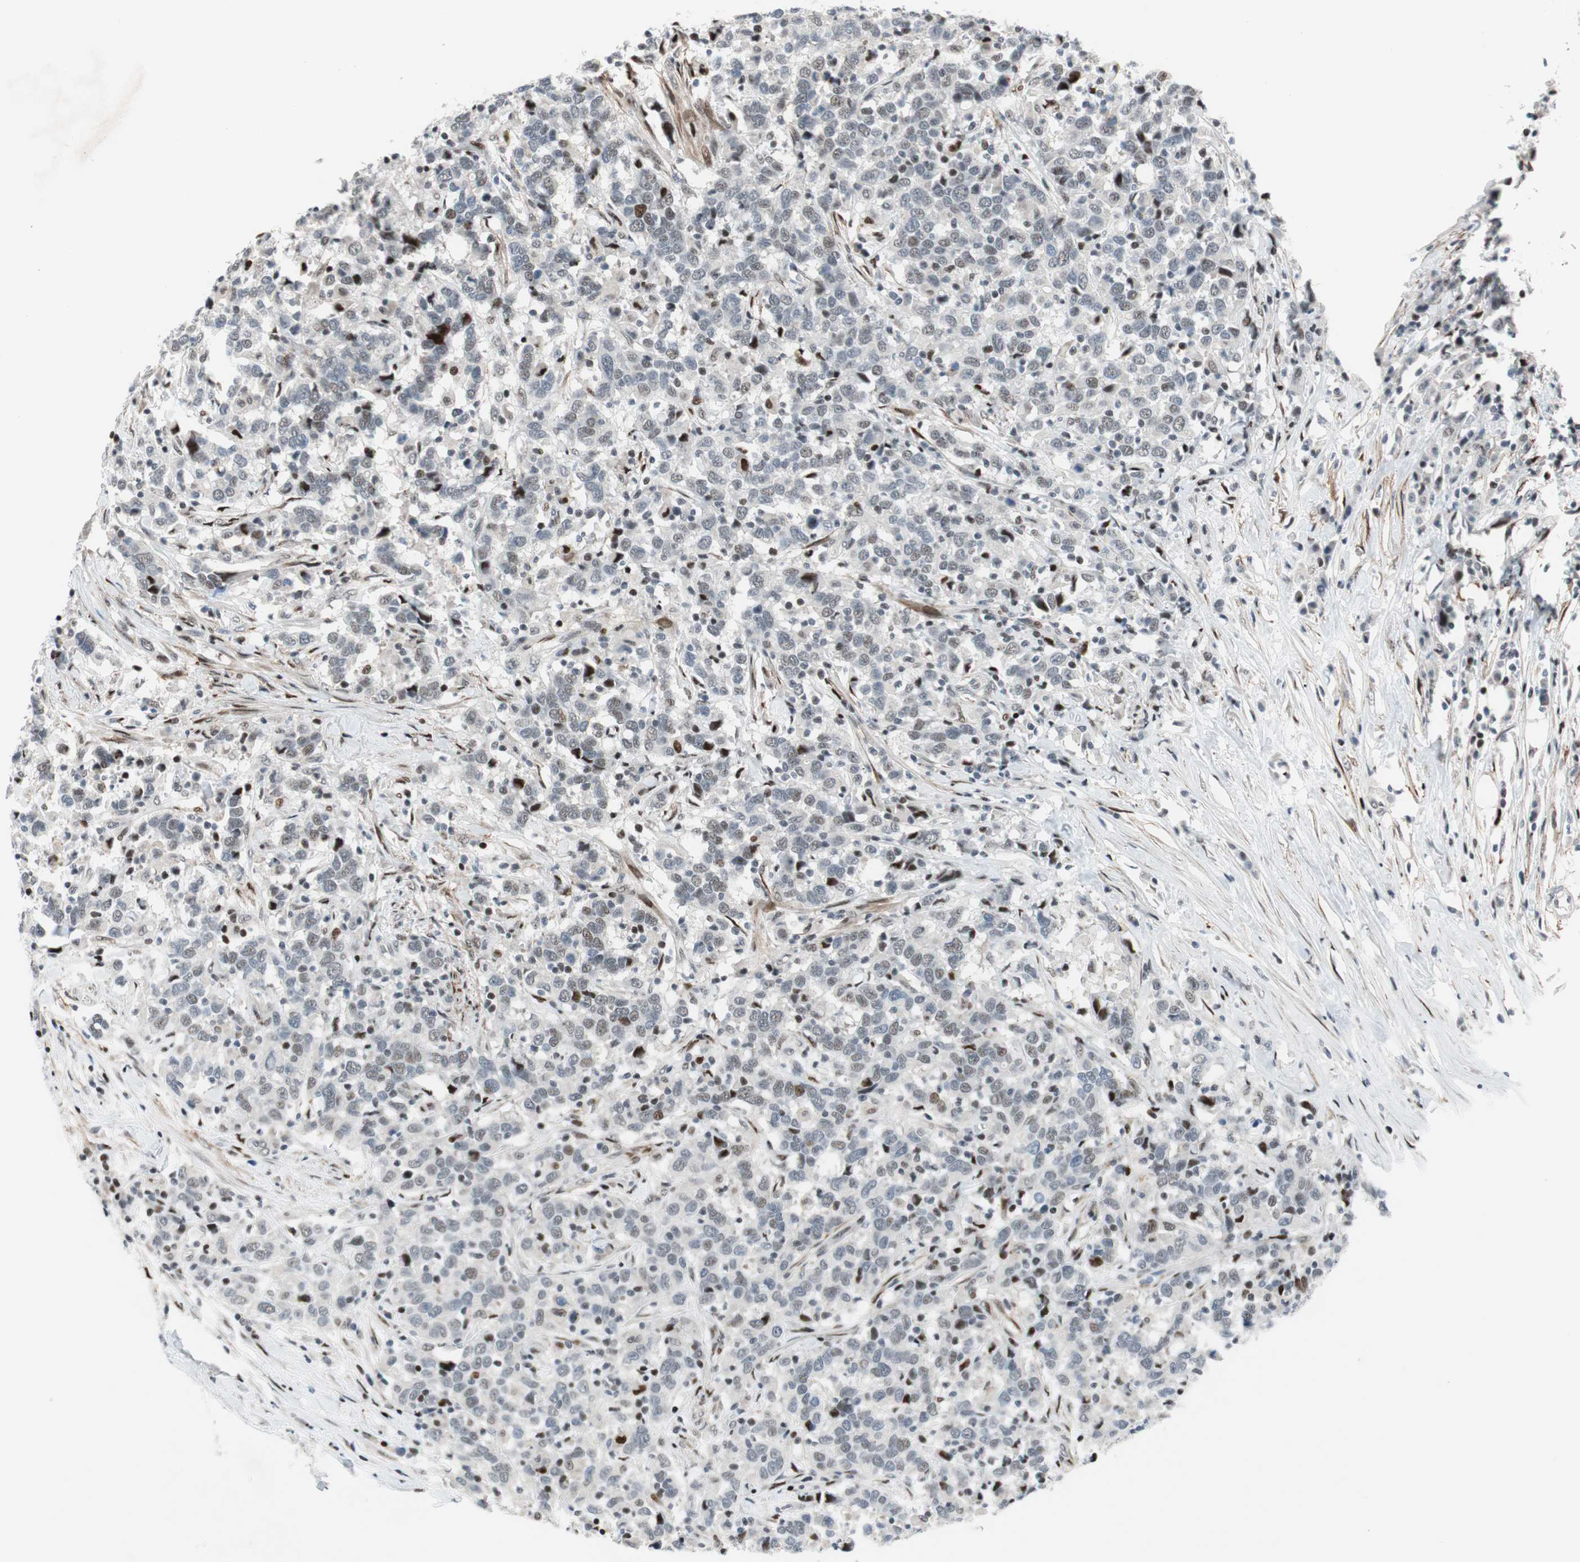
{"staining": {"intensity": "moderate", "quantity": "<25%", "location": "nuclear"}, "tissue": "urothelial cancer", "cell_type": "Tumor cells", "image_type": "cancer", "snomed": [{"axis": "morphology", "description": "Urothelial carcinoma, High grade"}, {"axis": "topography", "description": "Urinary bladder"}], "caption": "Urothelial carcinoma (high-grade) tissue demonstrates moderate nuclear expression in approximately <25% of tumor cells", "gene": "FBXO44", "patient": {"sex": "male", "age": 61}}